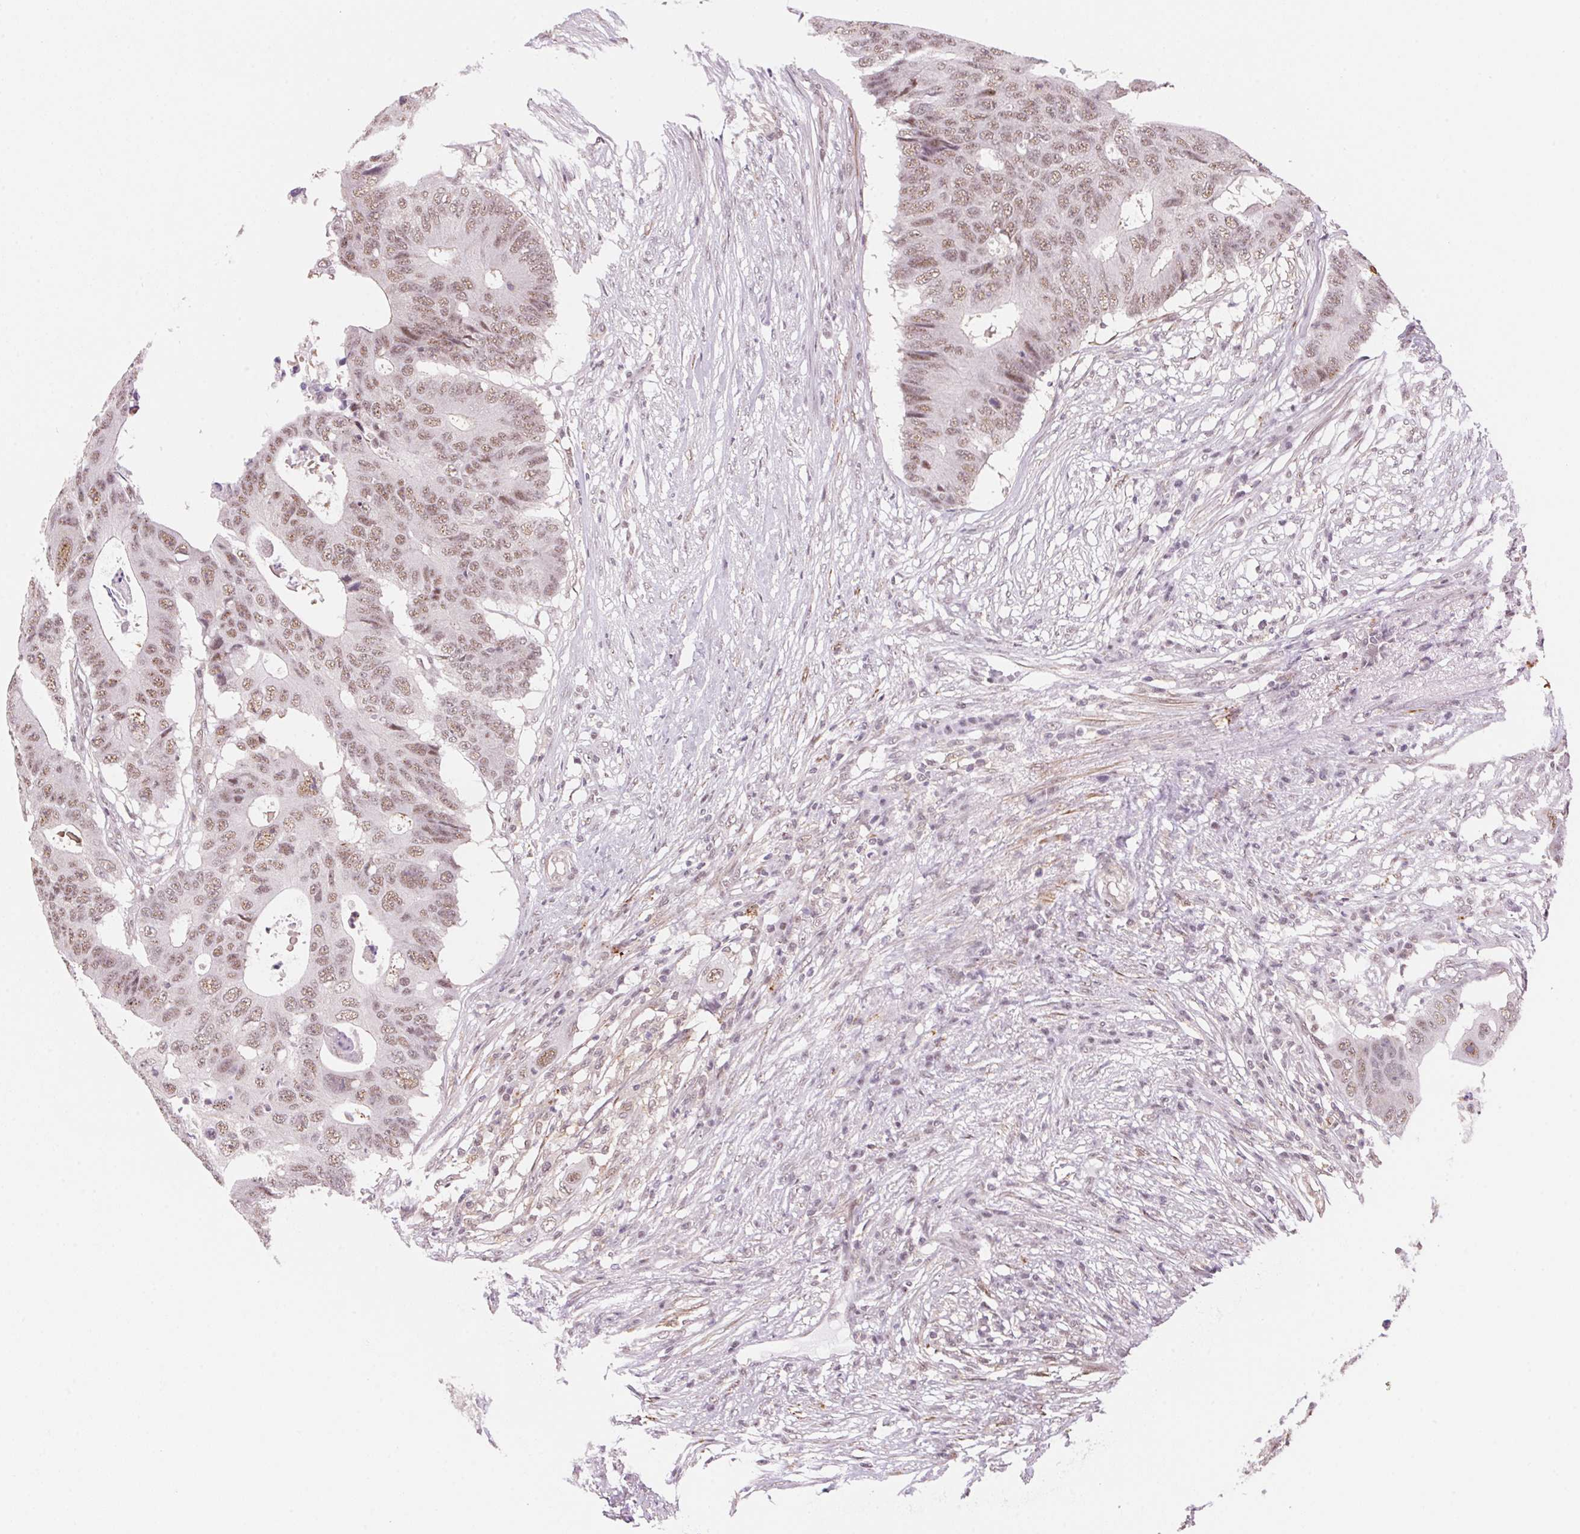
{"staining": {"intensity": "weak", "quantity": ">75%", "location": "nuclear"}, "tissue": "colorectal cancer", "cell_type": "Tumor cells", "image_type": "cancer", "snomed": [{"axis": "morphology", "description": "Adenocarcinoma, NOS"}, {"axis": "topography", "description": "Colon"}], "caption": "An image of colorectal cancer stained for a protein demonstrates weak nuclear brown staining in tumor cells.", "gene": "HNRNPDL", "patient": {"sex": "male", "age": 71}}